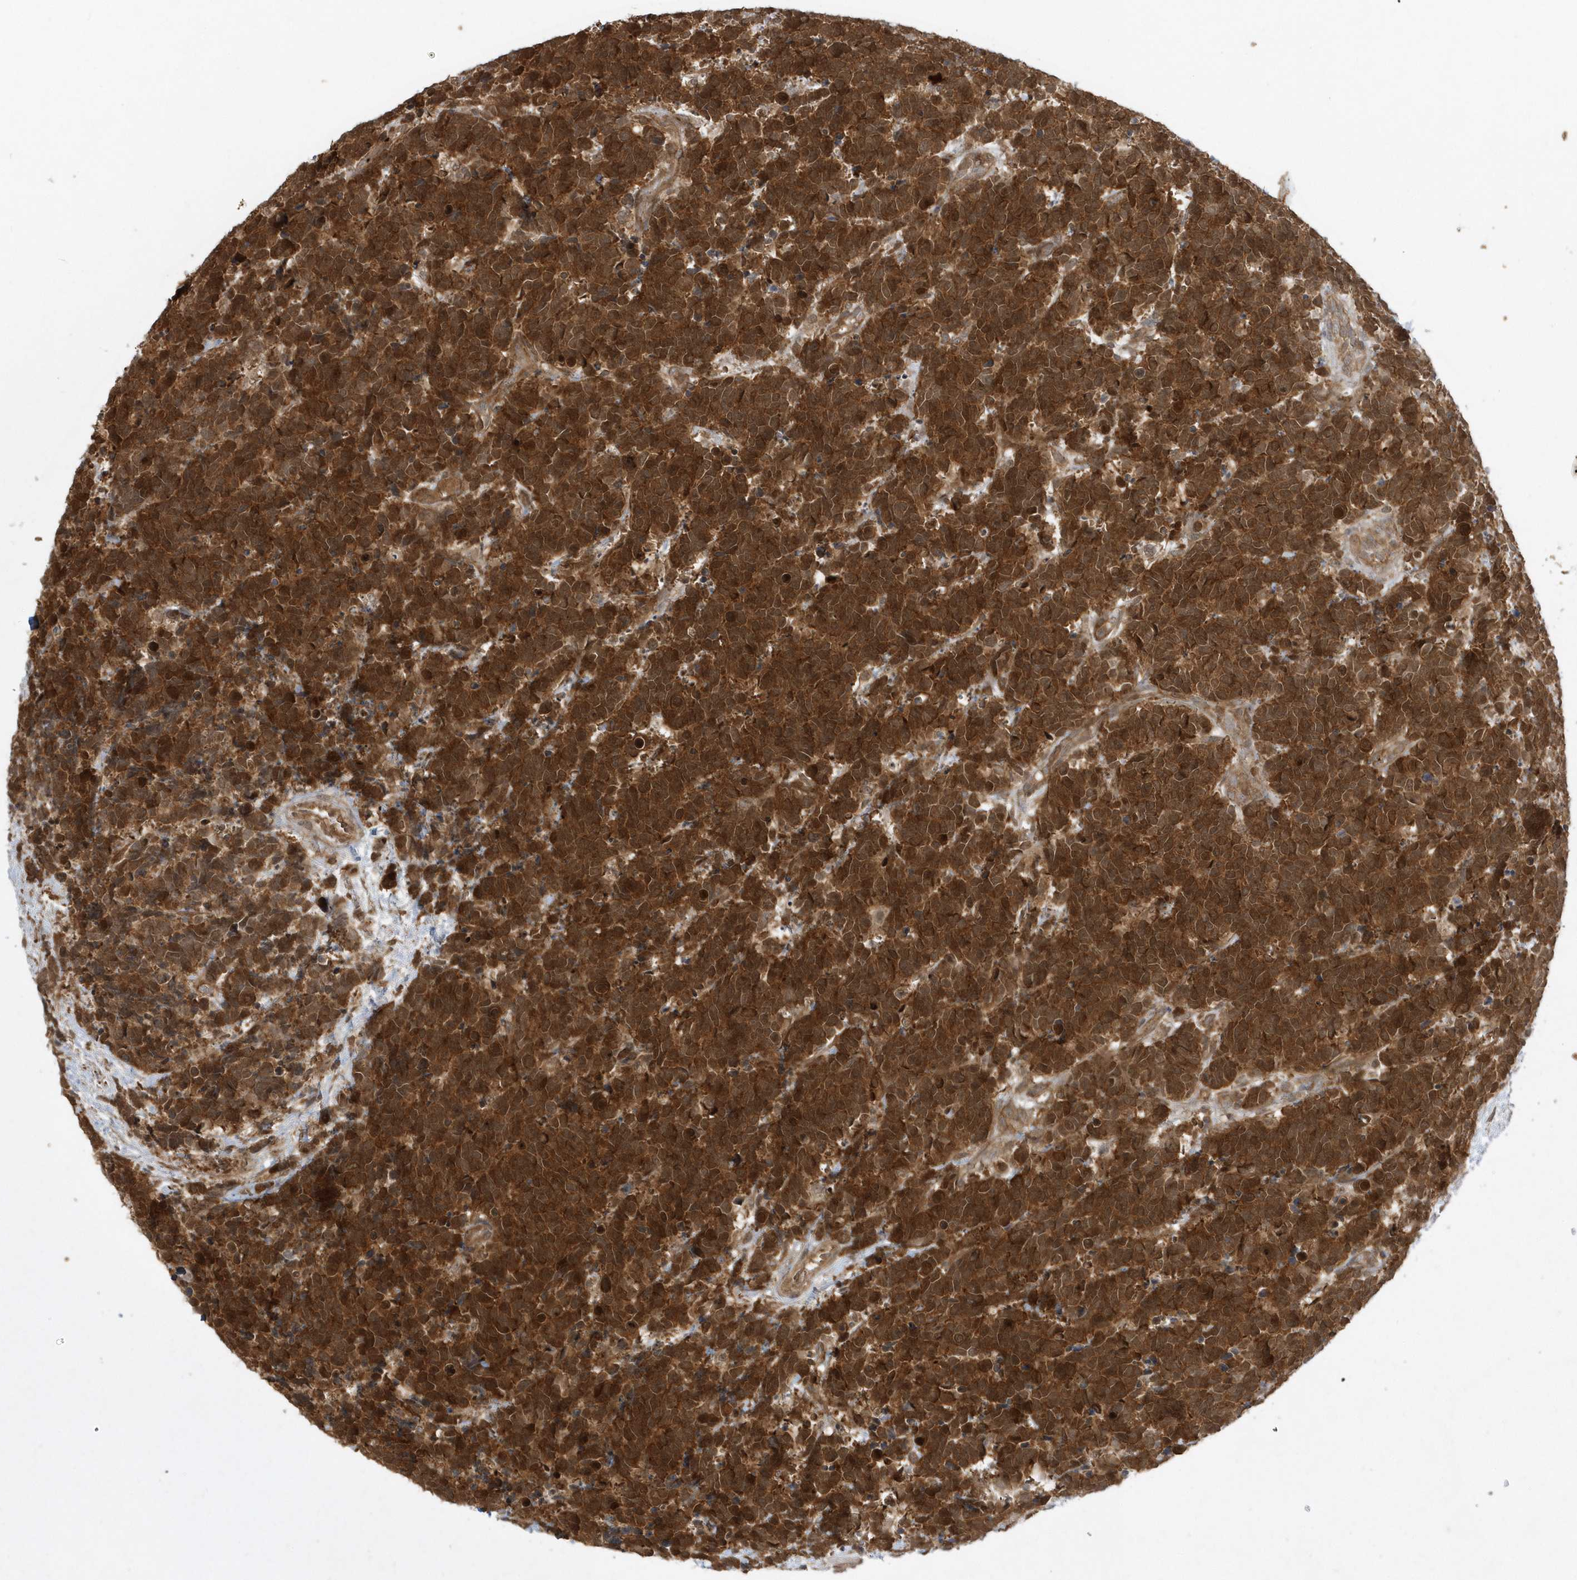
{"staining": {"intensity": "strong", "quantity": ">75%", "location": "cytoplasmic/membranous,nuclear"}, "tissue": "carcinoid", "cell_type": "Tumor cells", "image_type": "cancer", "snomed": [{"axis": "morphology", "description": "Carcinoma, NOS"}, {"axis": "morphology", "description": "Carcinoid, malignant, NOS"}, {"axis": "topography", "description": "Urinary bladder"}], "caption": "Immunohistochemical staining of malignant carcinoid reveals high levels of strong cytoplasmic/membranous and nuclear protein staining in about >75% of tumor cells.", "gene": "ACYP1", "patient": {"sex": "male", "age": 57}}